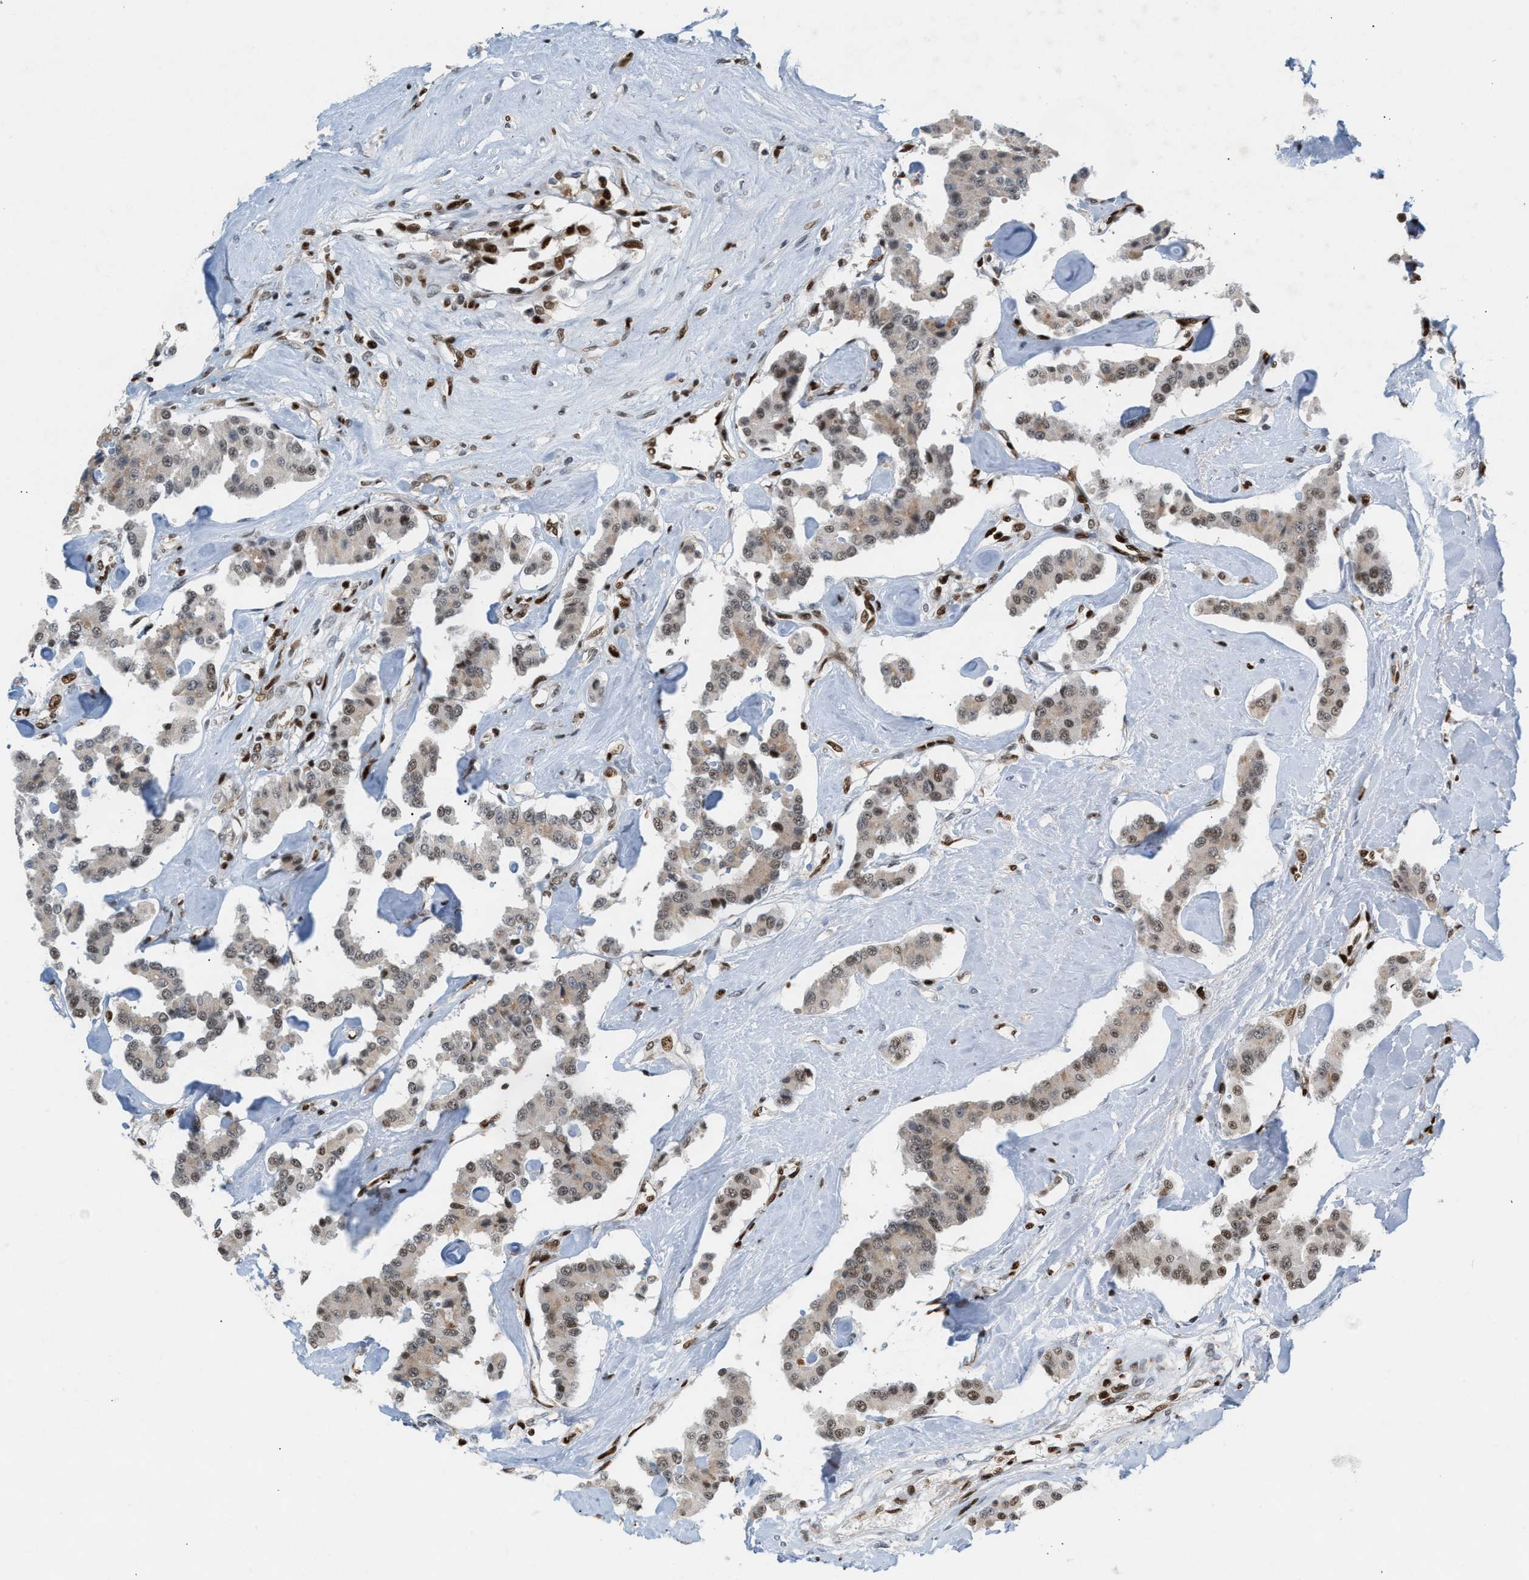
{"staining": {"intensity": "moderate", "quantity": ">75%", "location": "nuclear"}, "tissue": "carcinoid", "cell_type": "Tumor cells", "image_type": "cancer", "snomed": [{"axis": "morphology", "description": "Carcinoid, malignant, NOS"}, {"axis": "topography", "description": "Pancreas"}], "caption": "Moderate nuclear protein positivity is present in approximately >75% of tumor cells in malignant carcinoid. (IHC, brightfield microscopy, high magnification).", "gene": "RNASEK-C17orf49", "patient": {"sex": "male", "age": 41}}